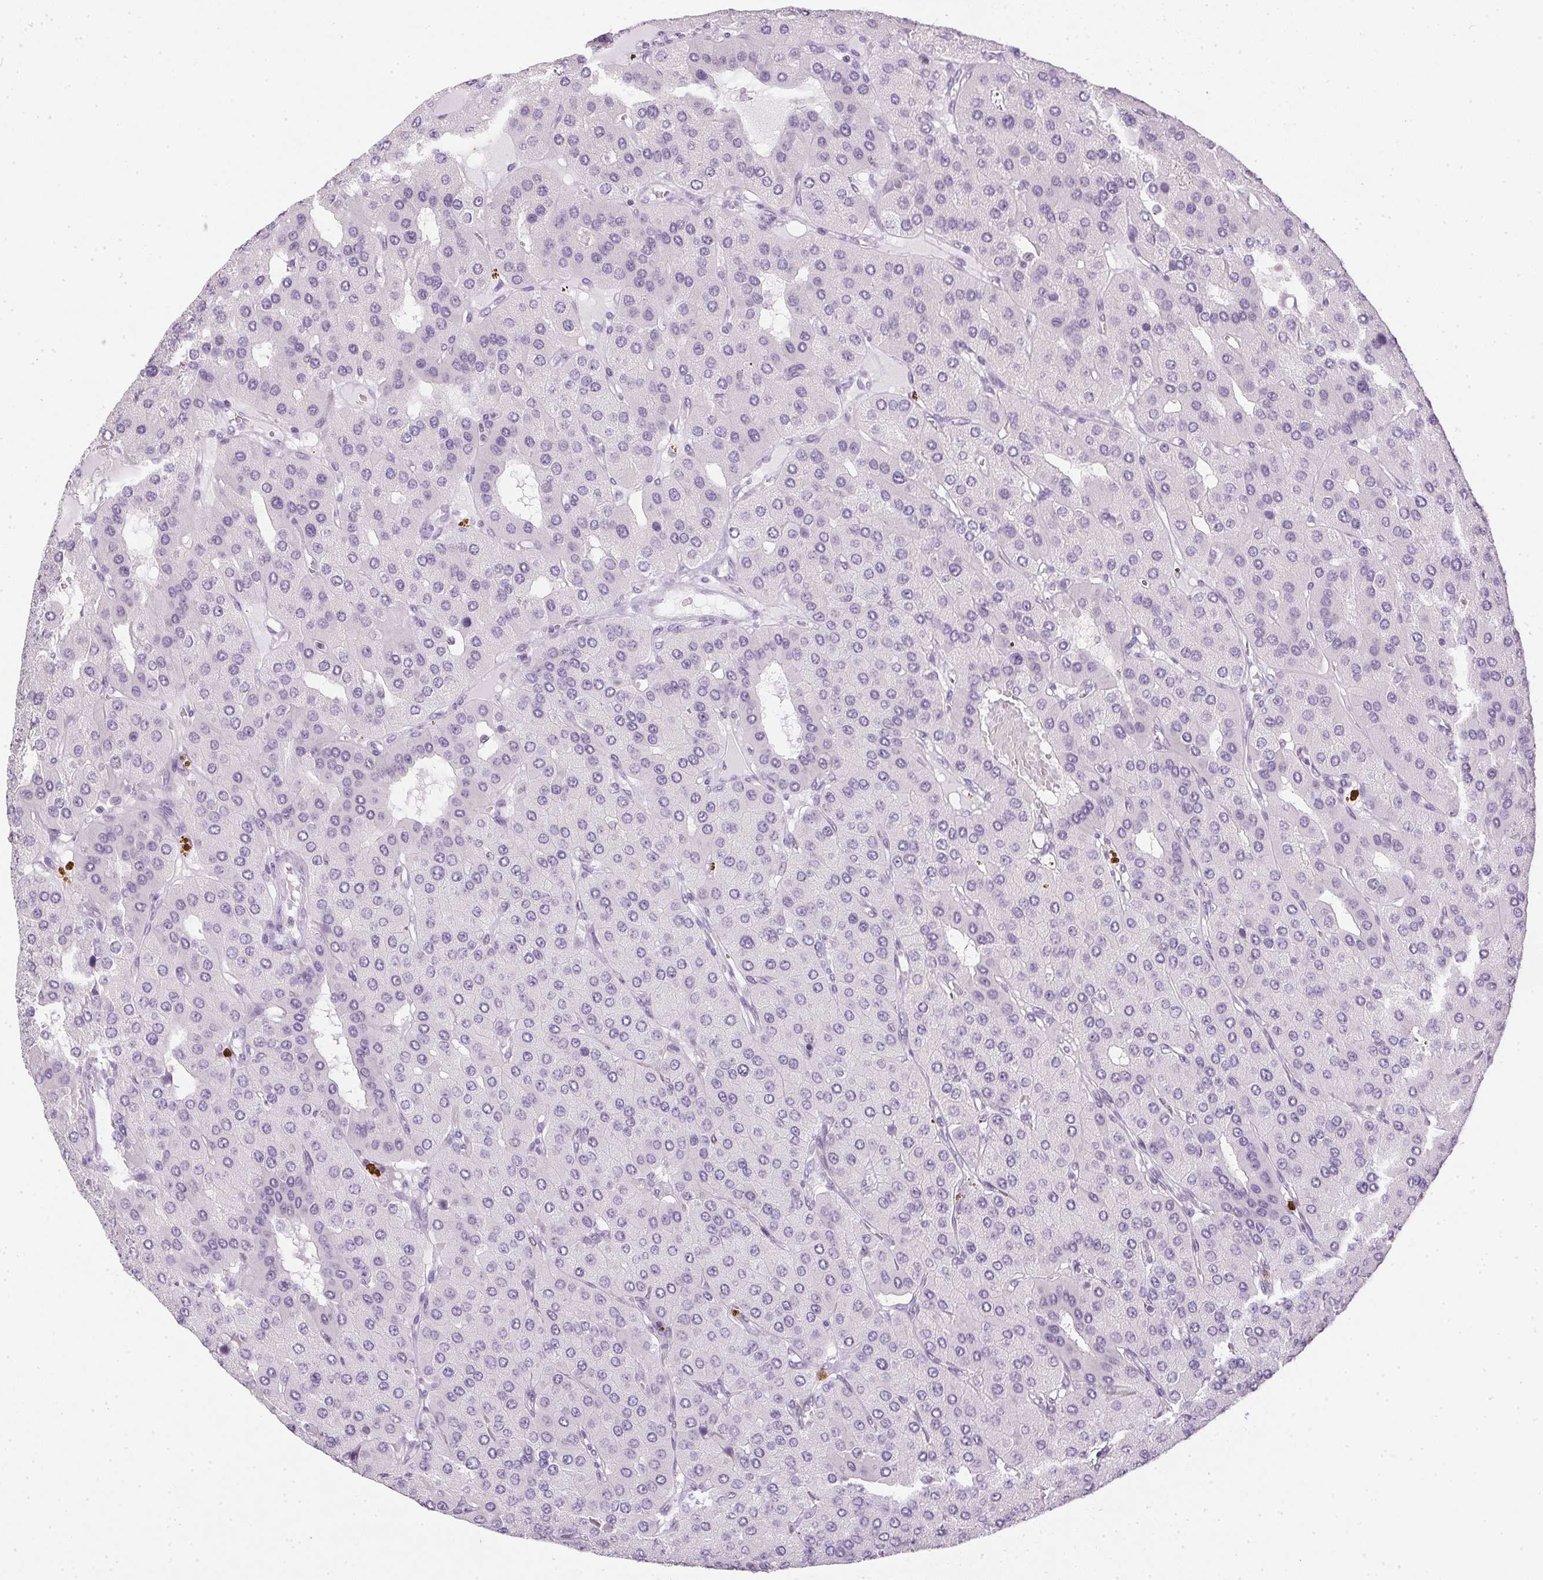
{"staining": {"intensity": "negative", "quantity": "none", "location": "none"}, "tissue": "parathyroid gland", "cell_type": "Glandular cells", "image_type": "normal", "snomed": [{"axis": "morphology", "description": "Normal tissue, NOS"}, {"axis": "morphology", "description": "Adenoma, NOS"}, {"axis": "topography", "description": "Parathyroid gland"}], "caption": "Glandular cells show no significant expression in normal parathyroid gland.", "gene": "PRL", "patient": {"sex": "female", "age": 86}}